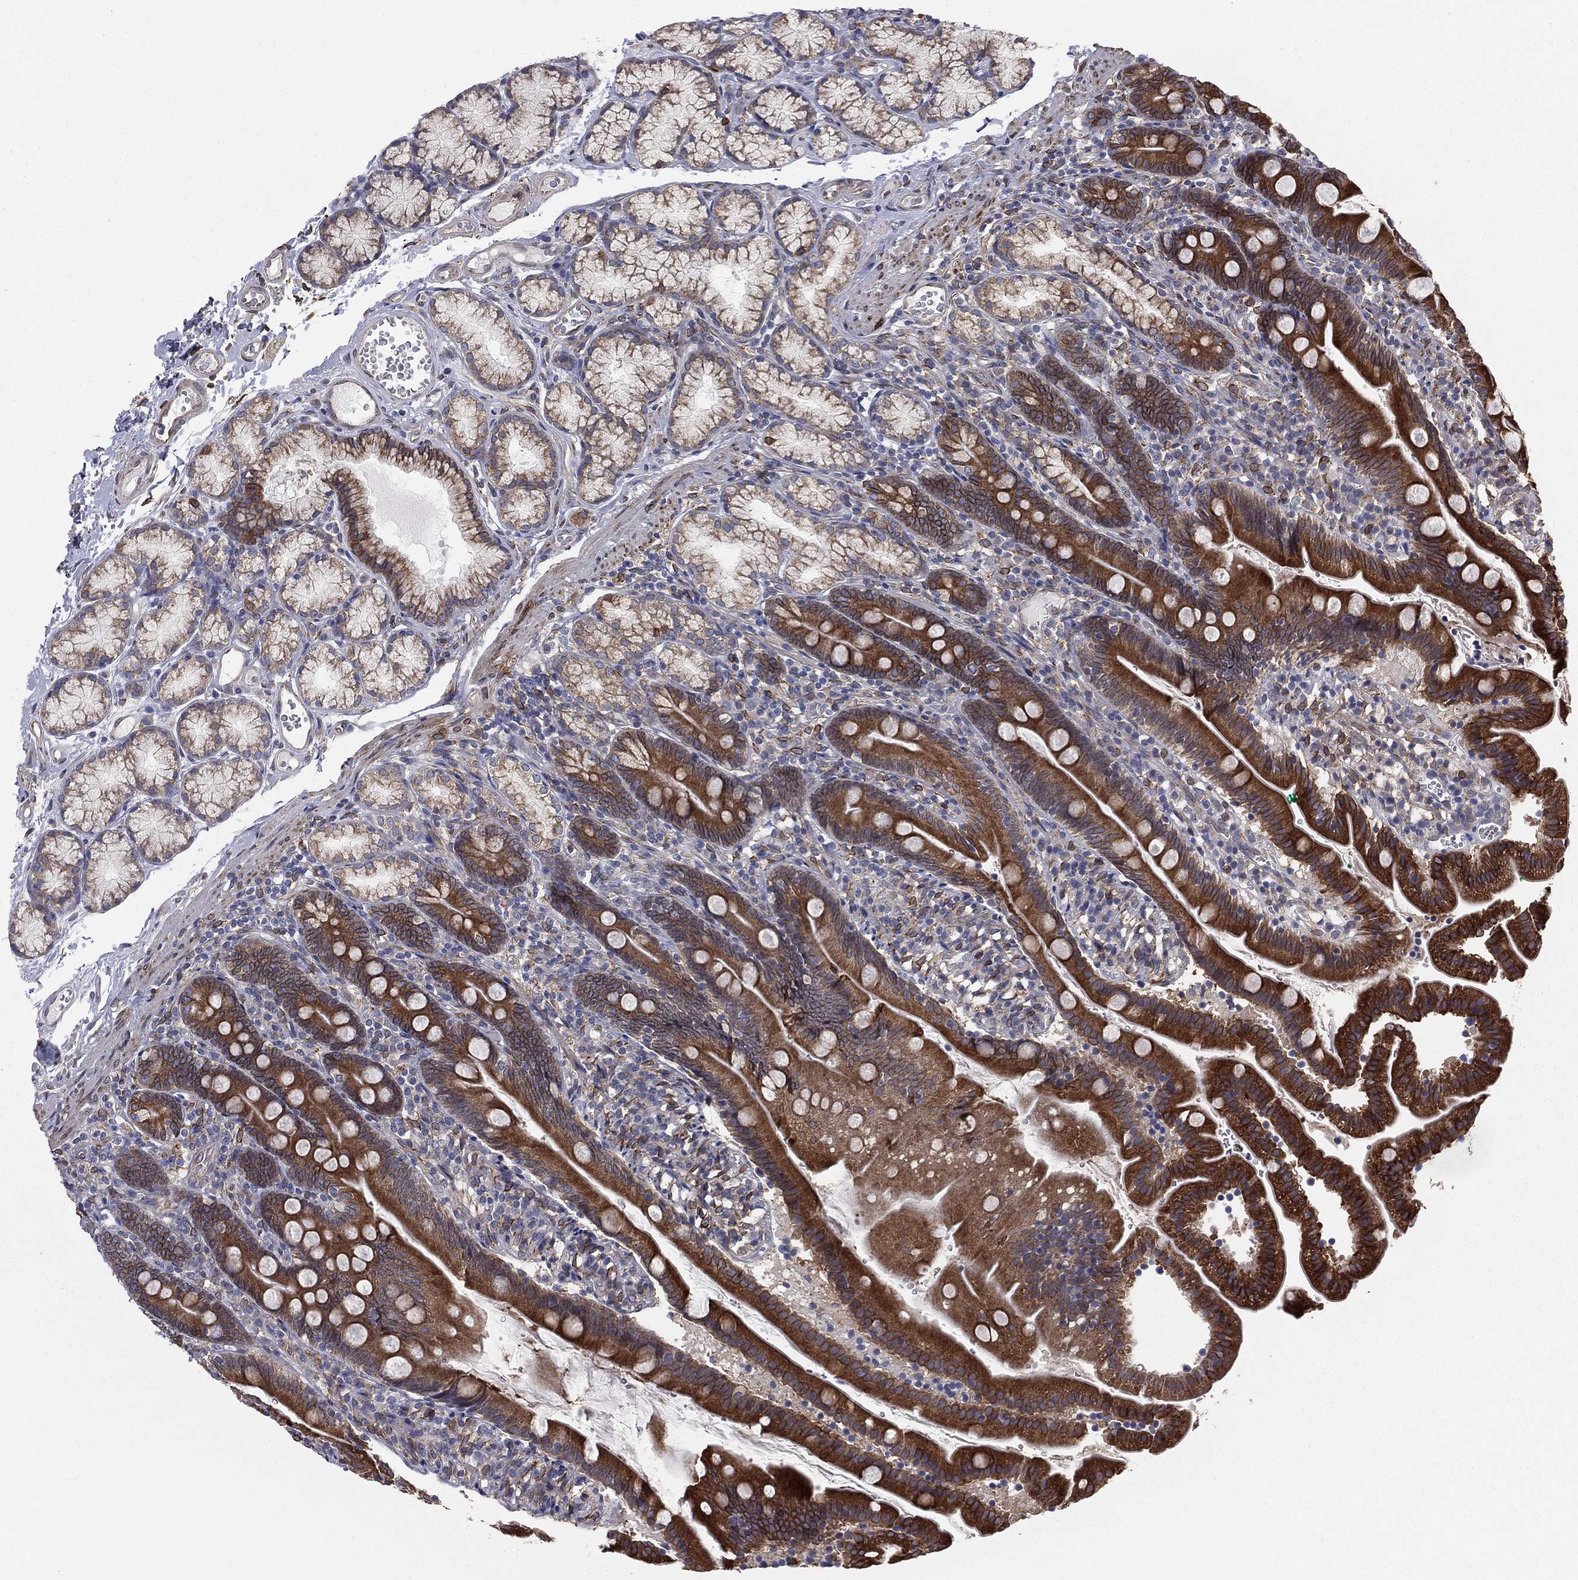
{"staining": {"intensity": "strong", "quantity": ">75%", "location": "cytoplasmic/membranous"}, "tissue": "duodenum", "cell_type": "Glandular cells", "image_type": "normal", "snomed": [{"axis": "morphology", "description": "Normal tissue, NOS"}, {"axis": "topography", "description": "Duodenum"}], "caption": "DAB (3,3'-diaminobenzidine) immunohistochemical staining of normal human duodenum reveals strong cytoplasmic/membranous protein expression in about >75% of glandular cells.", "gene": "PGRMC1", "patient": {"sex": "female", "age": 67}}